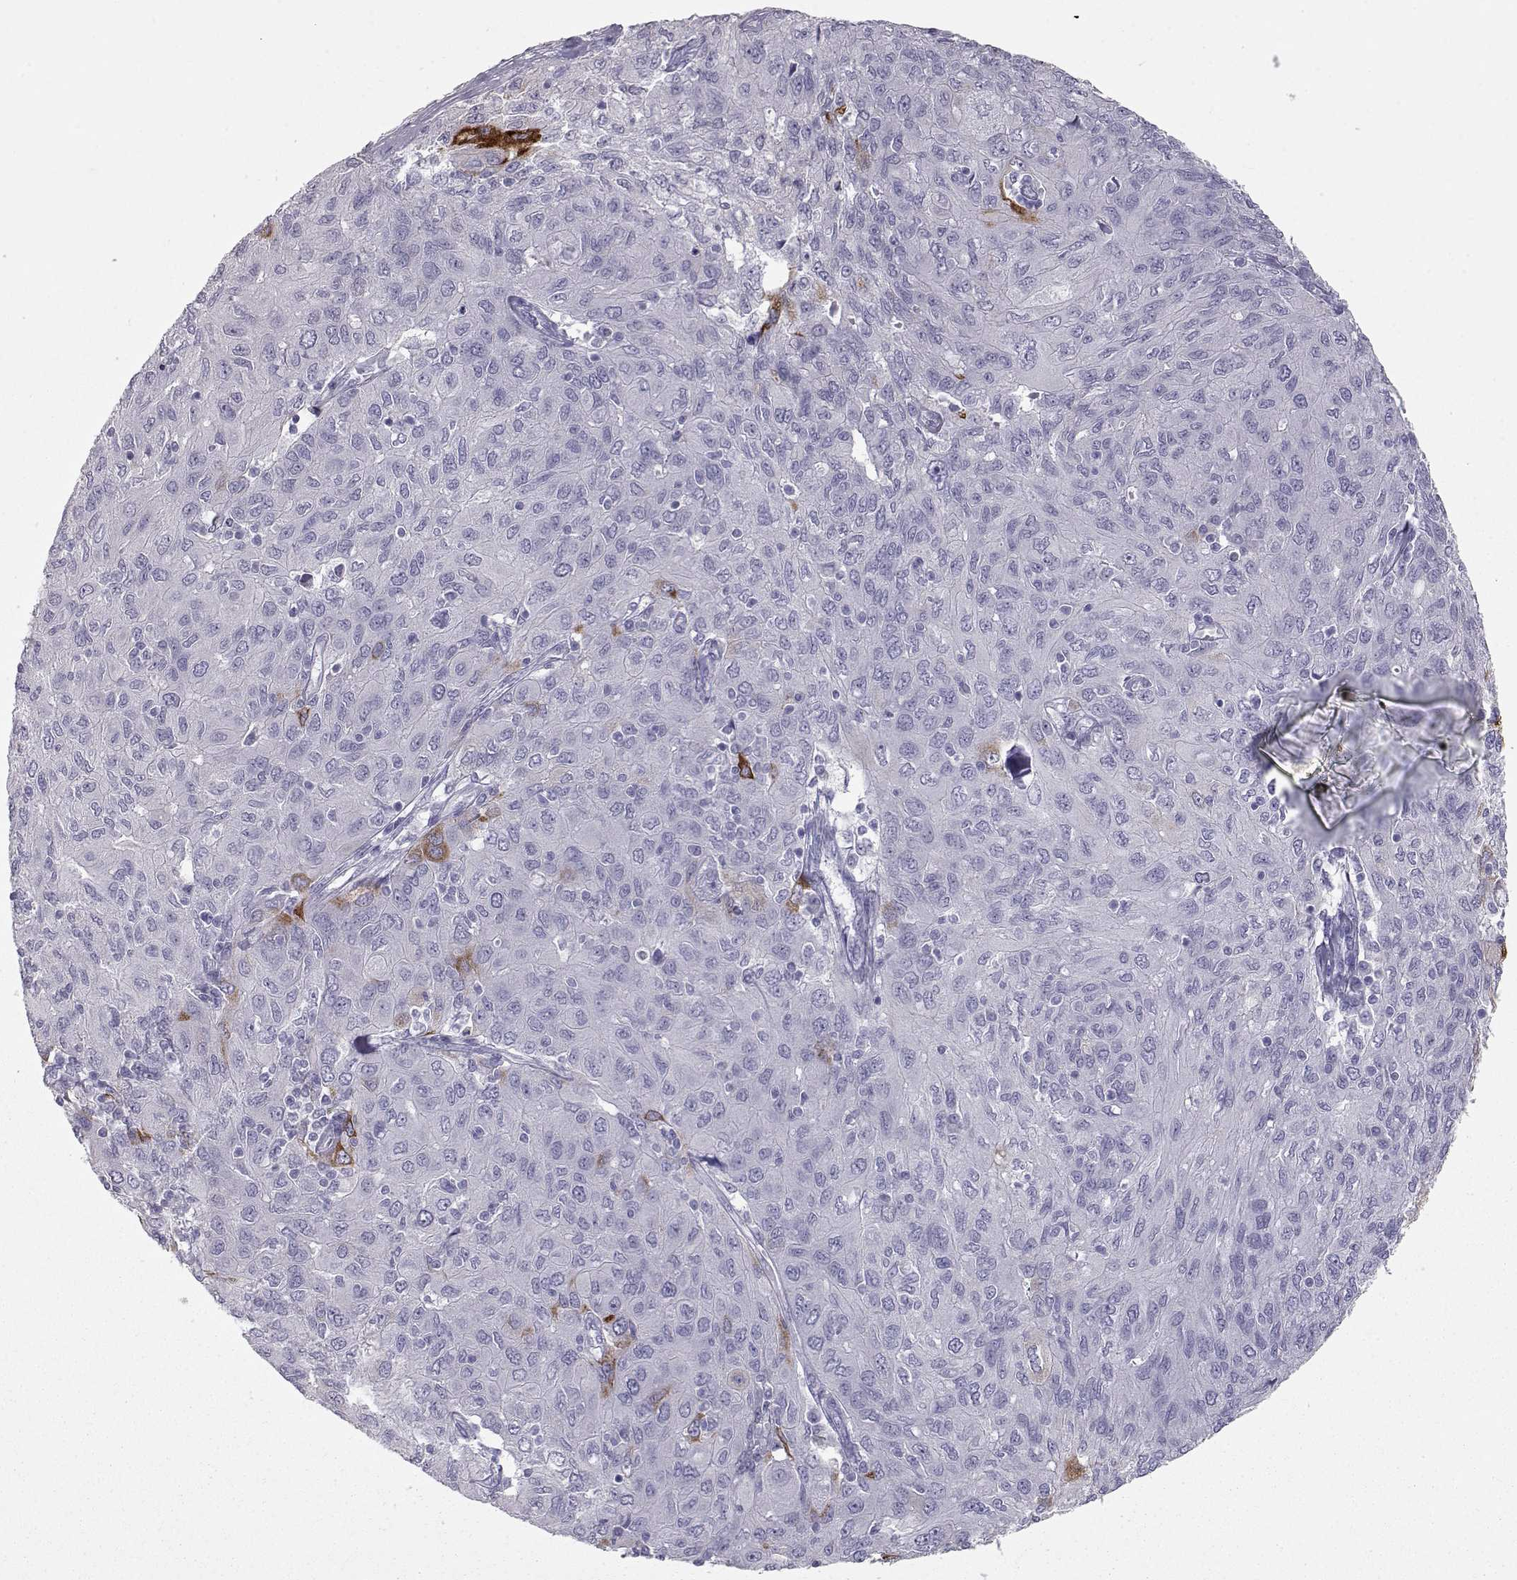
{"staining": {"intensity": "moderate", "quantity": "<25%", "location": "cytoplasmic/membranous"}, "tissue": "ovarian cancer", "cell_type": "Tumor cells", "image_type": "cancer", "snomed": [{"axis": "morphology", "description": "Carcinoma, endometroid"}, {"axis": "topography", "description": "Ovary"}], "caption": "Brown immunohistochemical staining in human ovarian cancer reveals moderate cytoplasmic/membranous positivity in about <25% of tumor cells.", "gene": "LAMB3", "patient": {"sex": "female", "age": 50}}